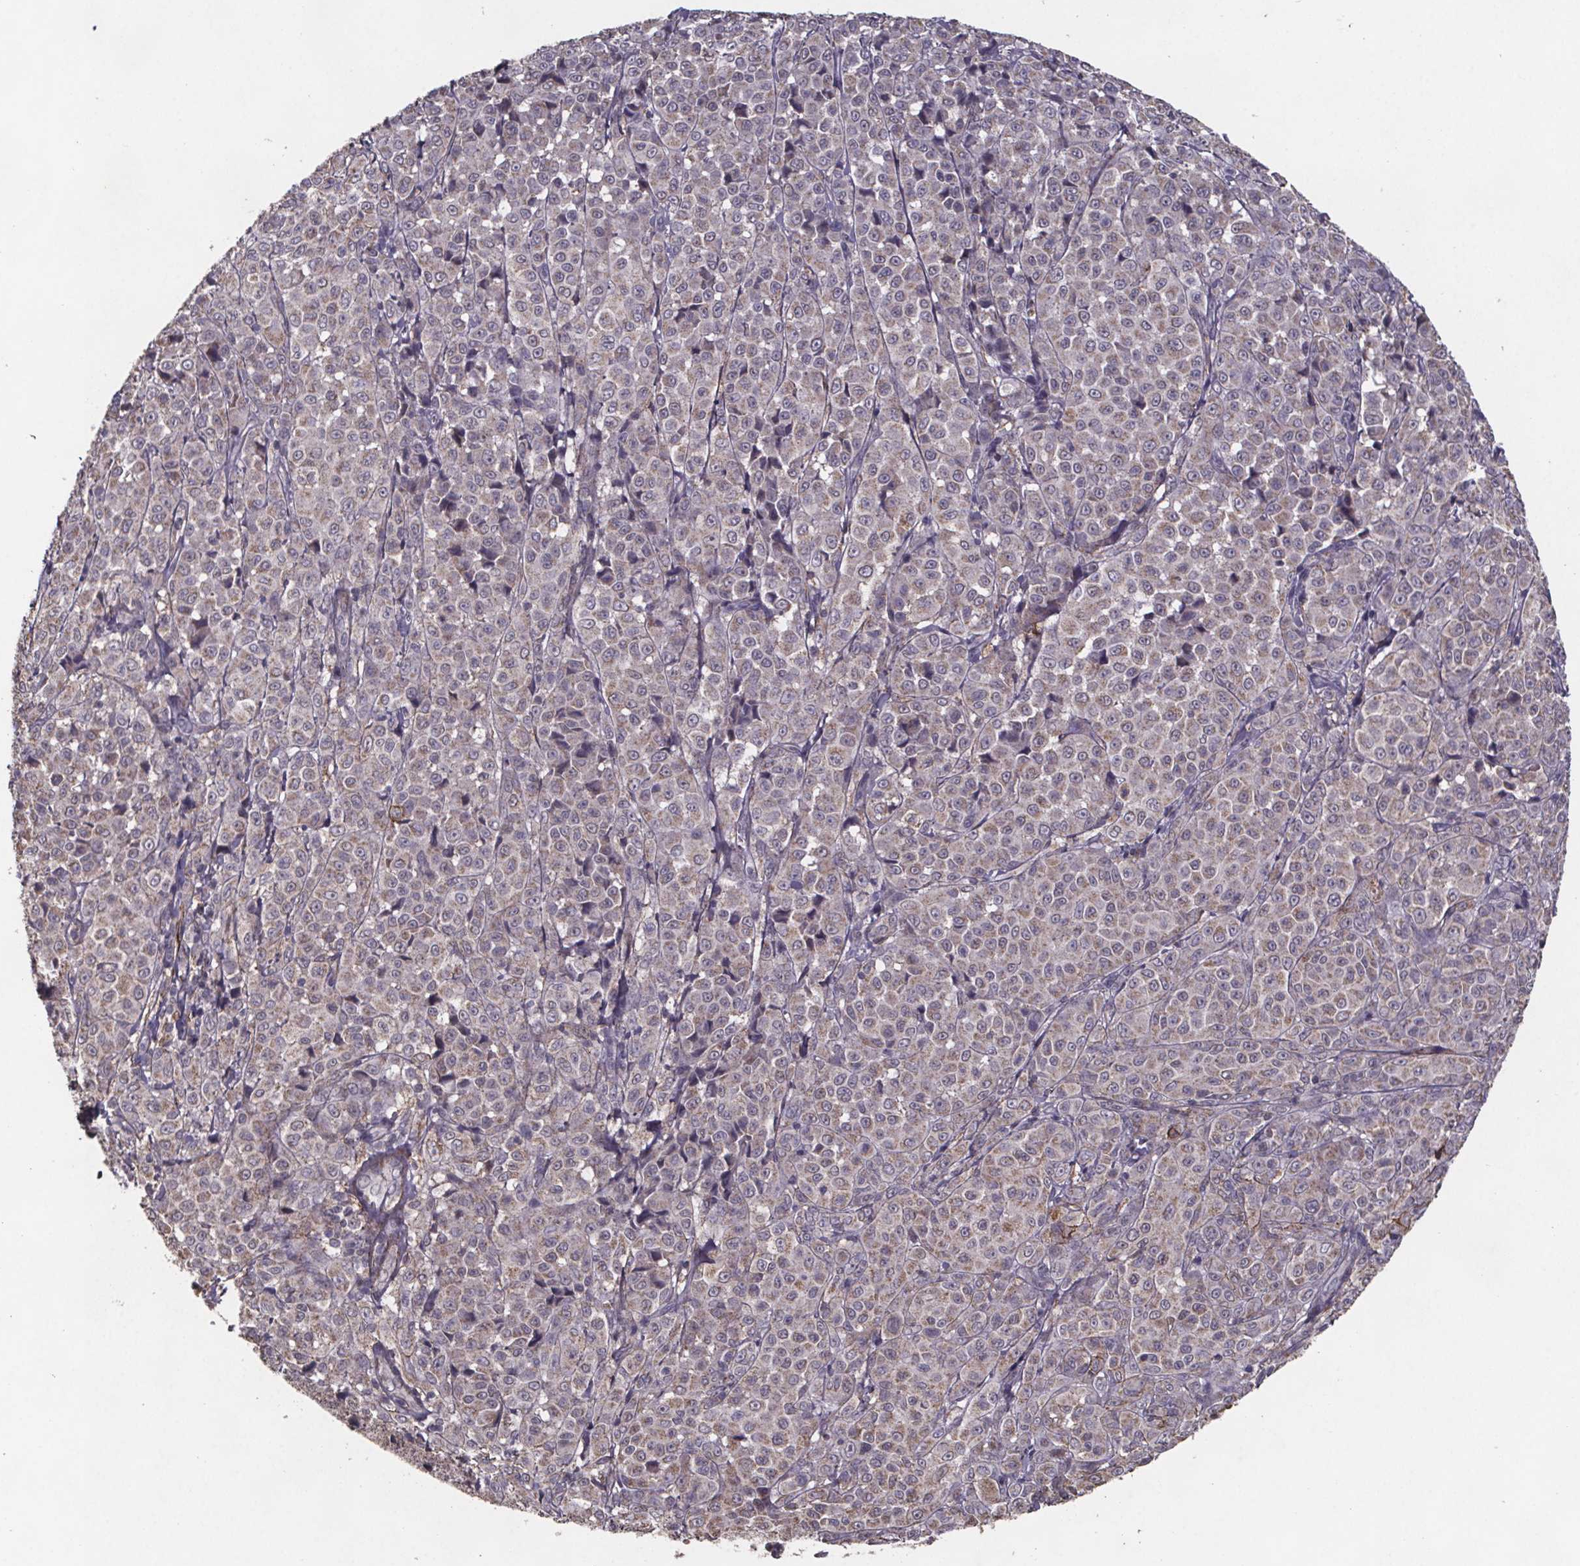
{"staining": {"intensity": "weak", "quantity": "25%-75%", "location": "cytoplasmic/membranous"}, "tissue": "melanoma", "cell_type": "Tumor cells", "image_type": "cancer", "snomed": [{"axis": "morphology", "description": "Malignant melanoma, NOS"}, {"axis": "topography", "description": "Skin"}], "caption": "Immunohistochemical staining of melanoma shows low levels of weak cytoplasmic/membranous staining in about 25%-75% of tumor cells.", "gene": "PALLD", "patient": {"sex": "male", "age": 89}}